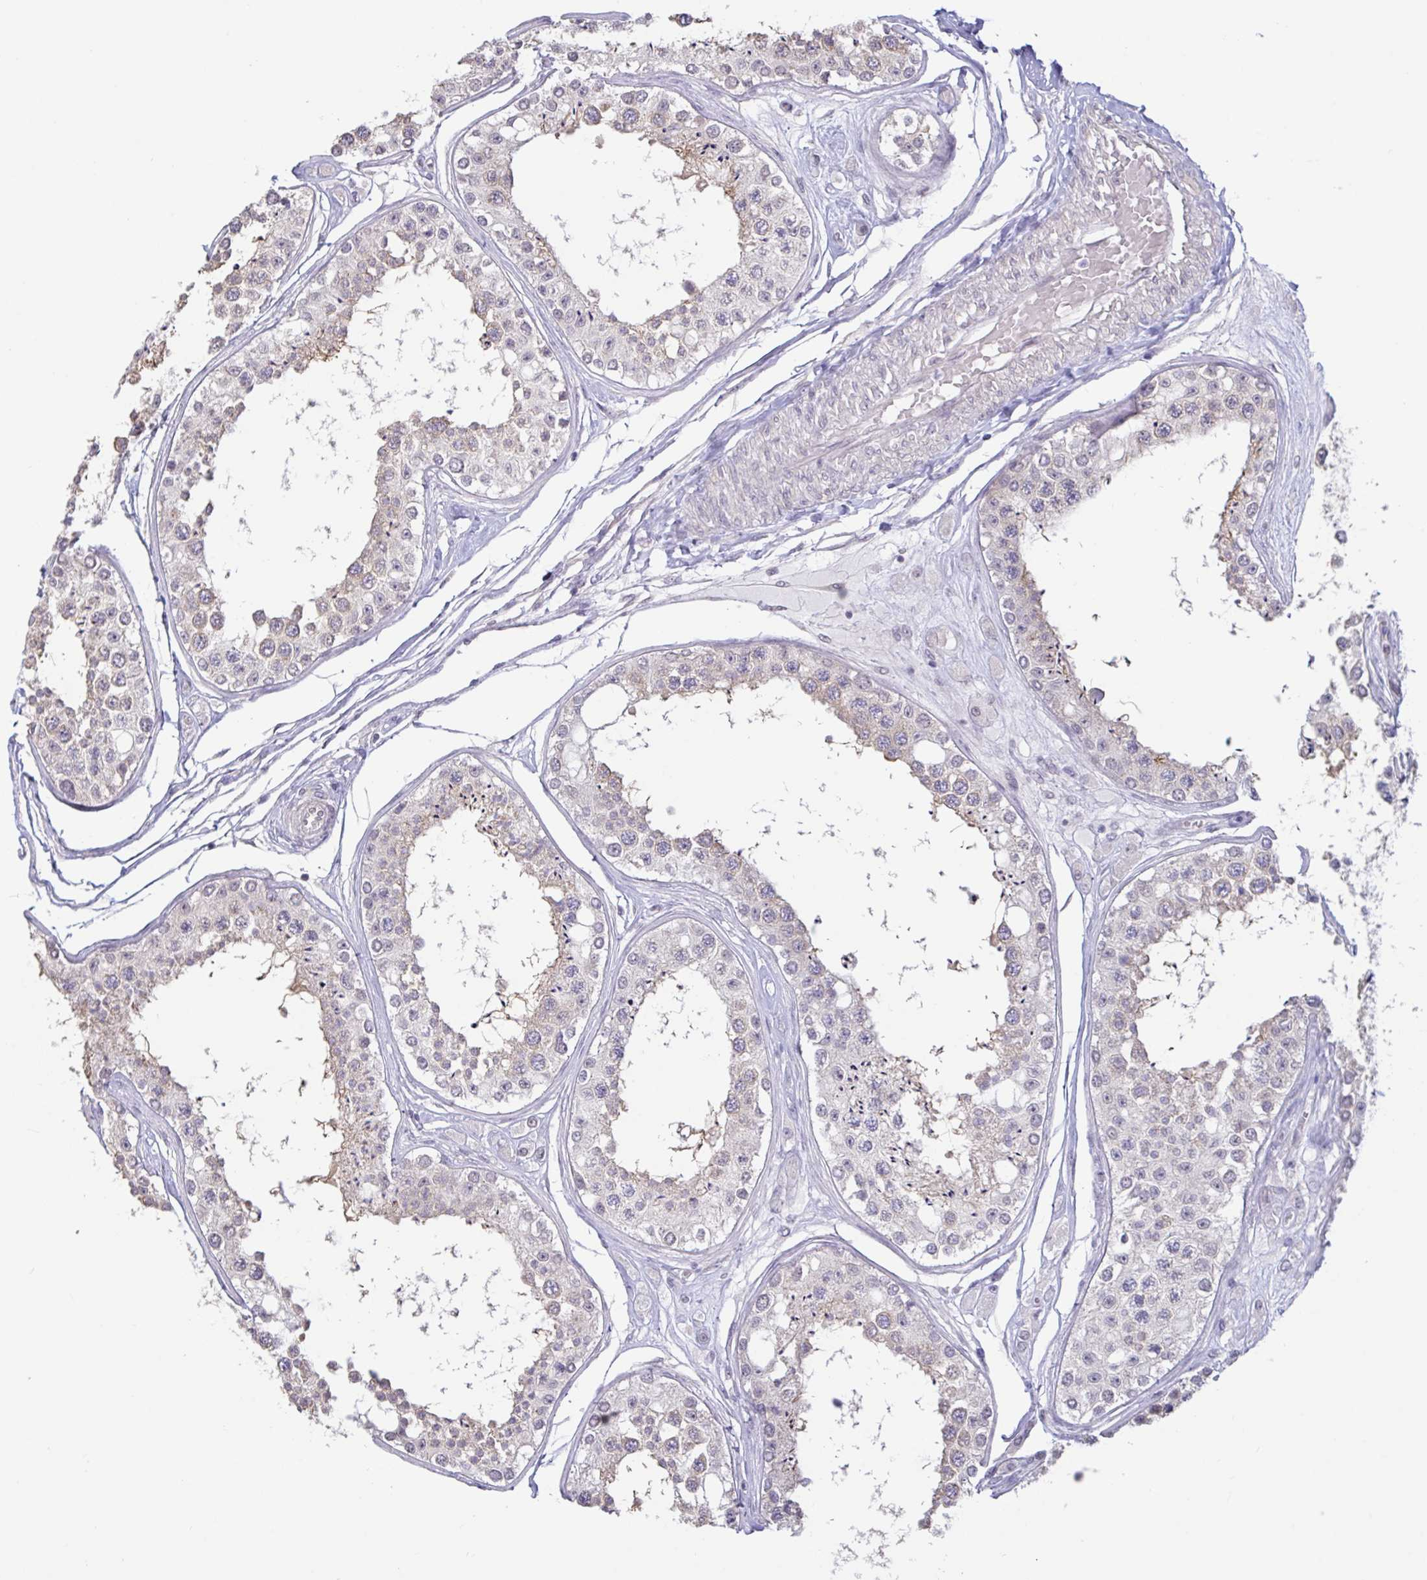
{"staining": {"intensity": "moderate", "quantity": "<25%", "location": "cytoplasmic/membranous"}, "tissue": "testis", "cell_type": "Cells in seminiferous ducts", "image_type": "normal", "snomed": [{"axis": "morphology", "description": "Normal tissue, NOS"}, {"axis": "topography", "description": "Testis"}], "caption": "Immunohistochemistry (DAB) staining of benign testis displays moderate cytoplasmic/membranous protein expression in about <25% of cells in seminiferous ducts. The staining was performed using DAB, with brown indicating positive protein expression. Nuclei are stained blue with hematoxylin.", "gene": "HYPK", "patient": {"sex": "male", "age": 25}}